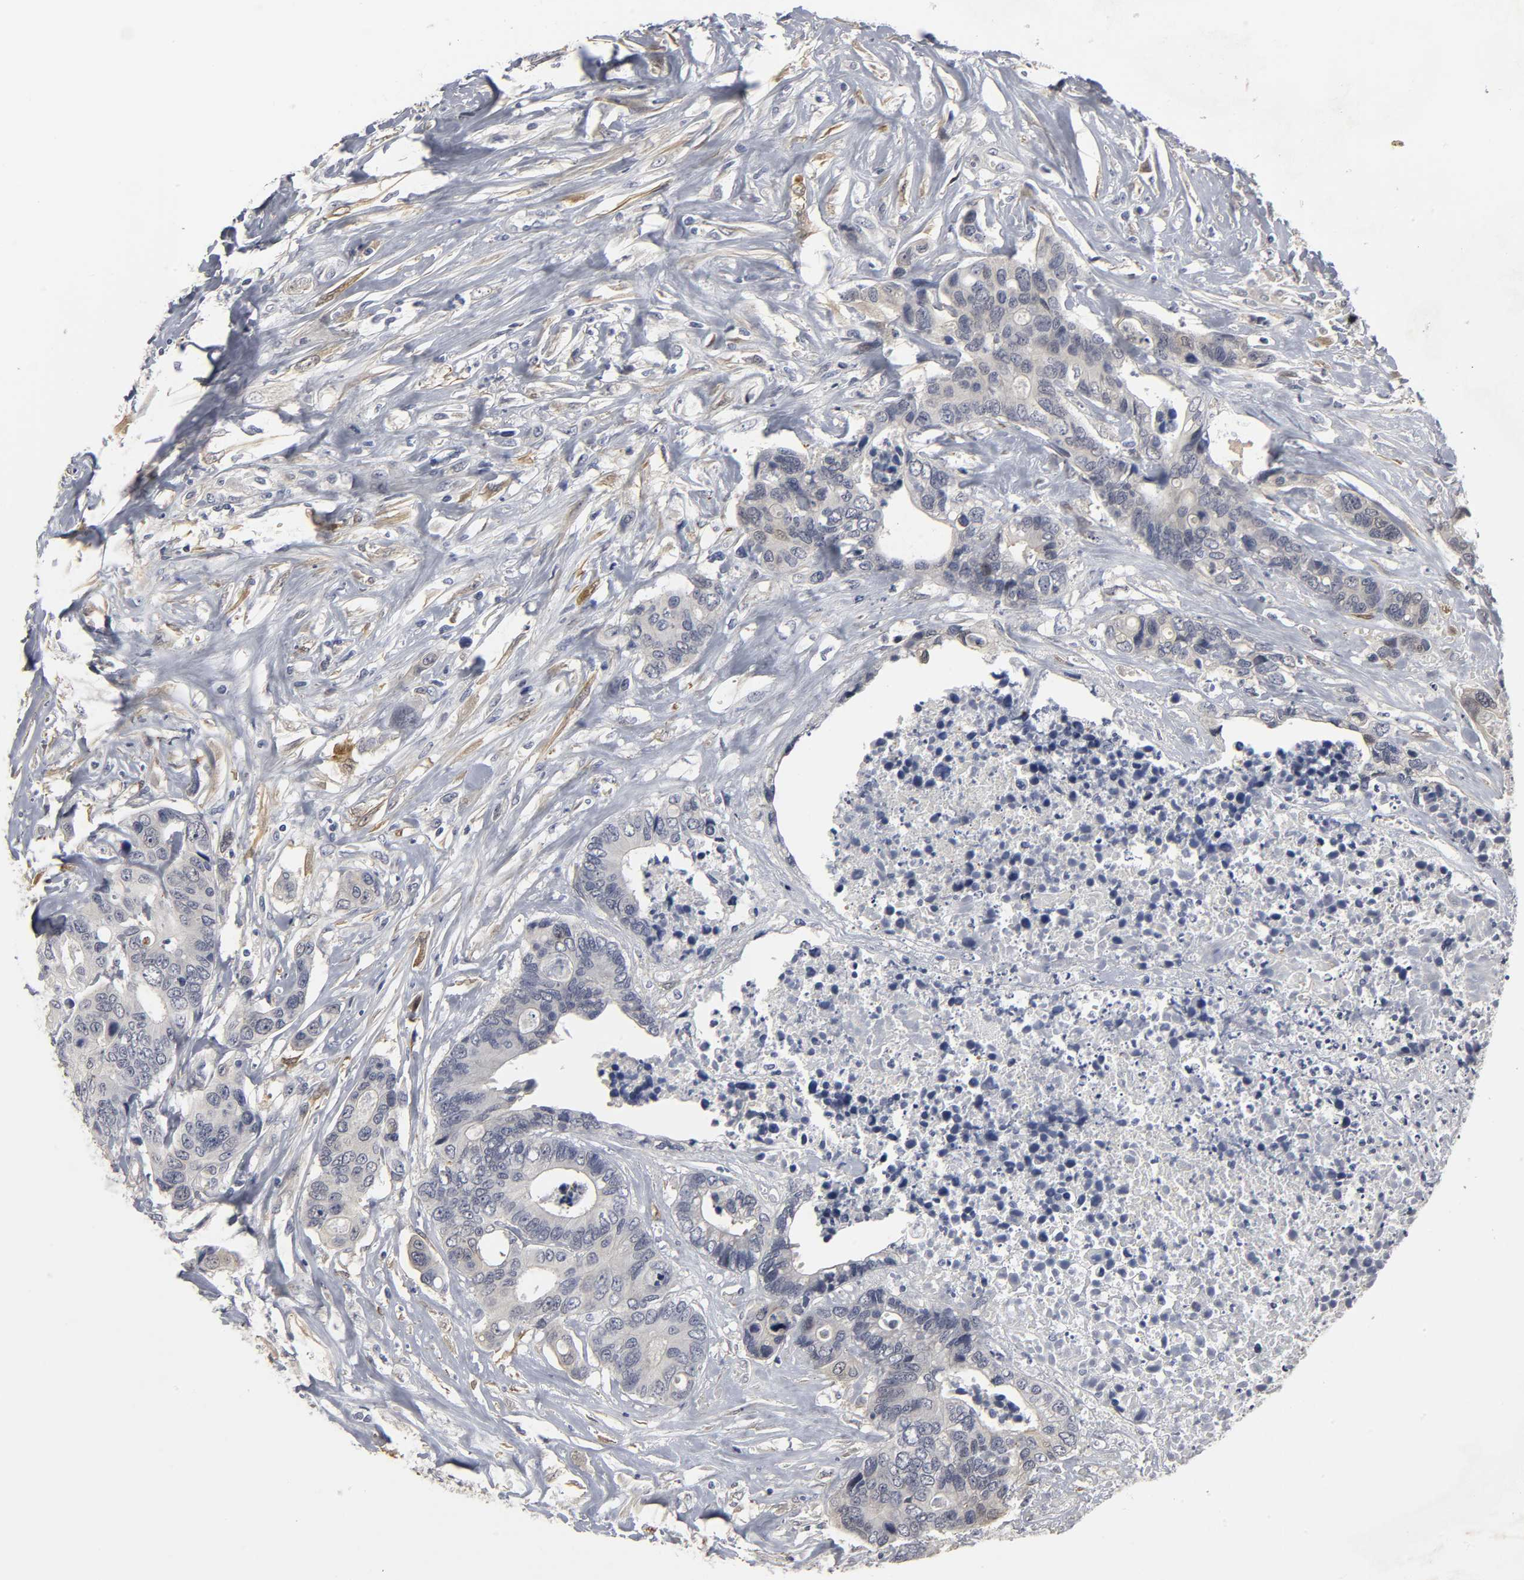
{"staining": {"intensity": "negative", "quantity": "none", "location": "none"}, "tissue": "colorectal cancer", "cell_type": "Tumor cells", "image_type": "cancer", "snomed": [{"axis": "morphology", "description": "Adenocarcinoma, NOS"}, {"axis": "topography", "description": "Rectum"}], "caption": "A histopathology image of colorectal adenocarcinoma stained for a protein shows no brown staining in tumor cells.", "gene": "PDLIM3", "patient": {"sex": "male", "age": 55}}